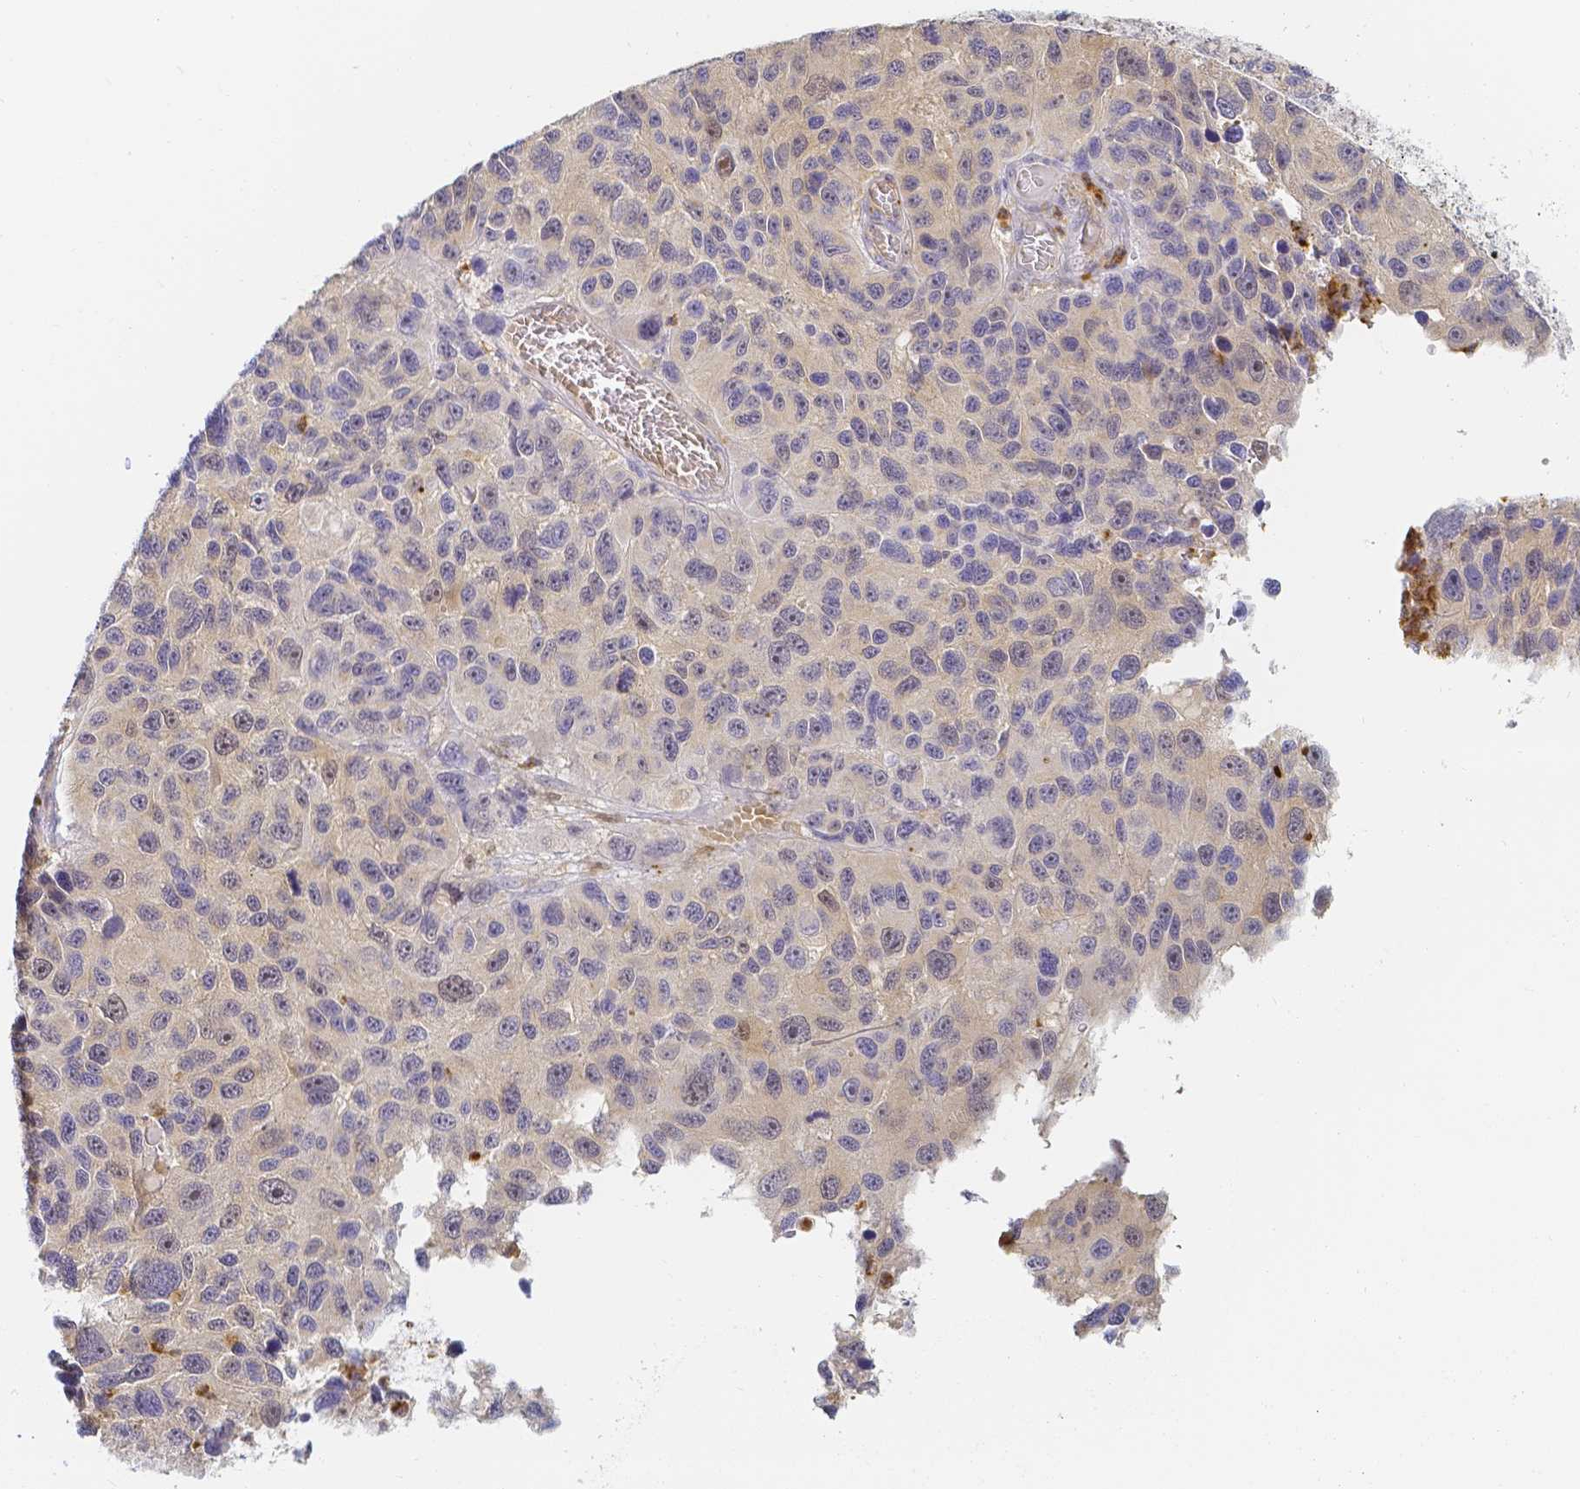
{"staining": {"intensity": "negative", "quantity": "none", "location": "none"}, "tissue": "melanoma", "cell_type": "Tumor cells", "image_type": "cancer", "snomed": [{"axis": "morphology", "description": "Malignant melanoma, NOS"}, {"axis": "topography", "description": "Skin"}], "caption": "High magnification brightfield microscopy of melanoma stained with DAB (3,3'-diaminobenzidine) (brown) and counterstained with hematoxylin (blue): tumor cells show no significant staining. (Immunohistochemistry, brightfield microscopy, high magnification).", "gene": "KCNH1", "patient": {"sex": "male", "age": 53}}